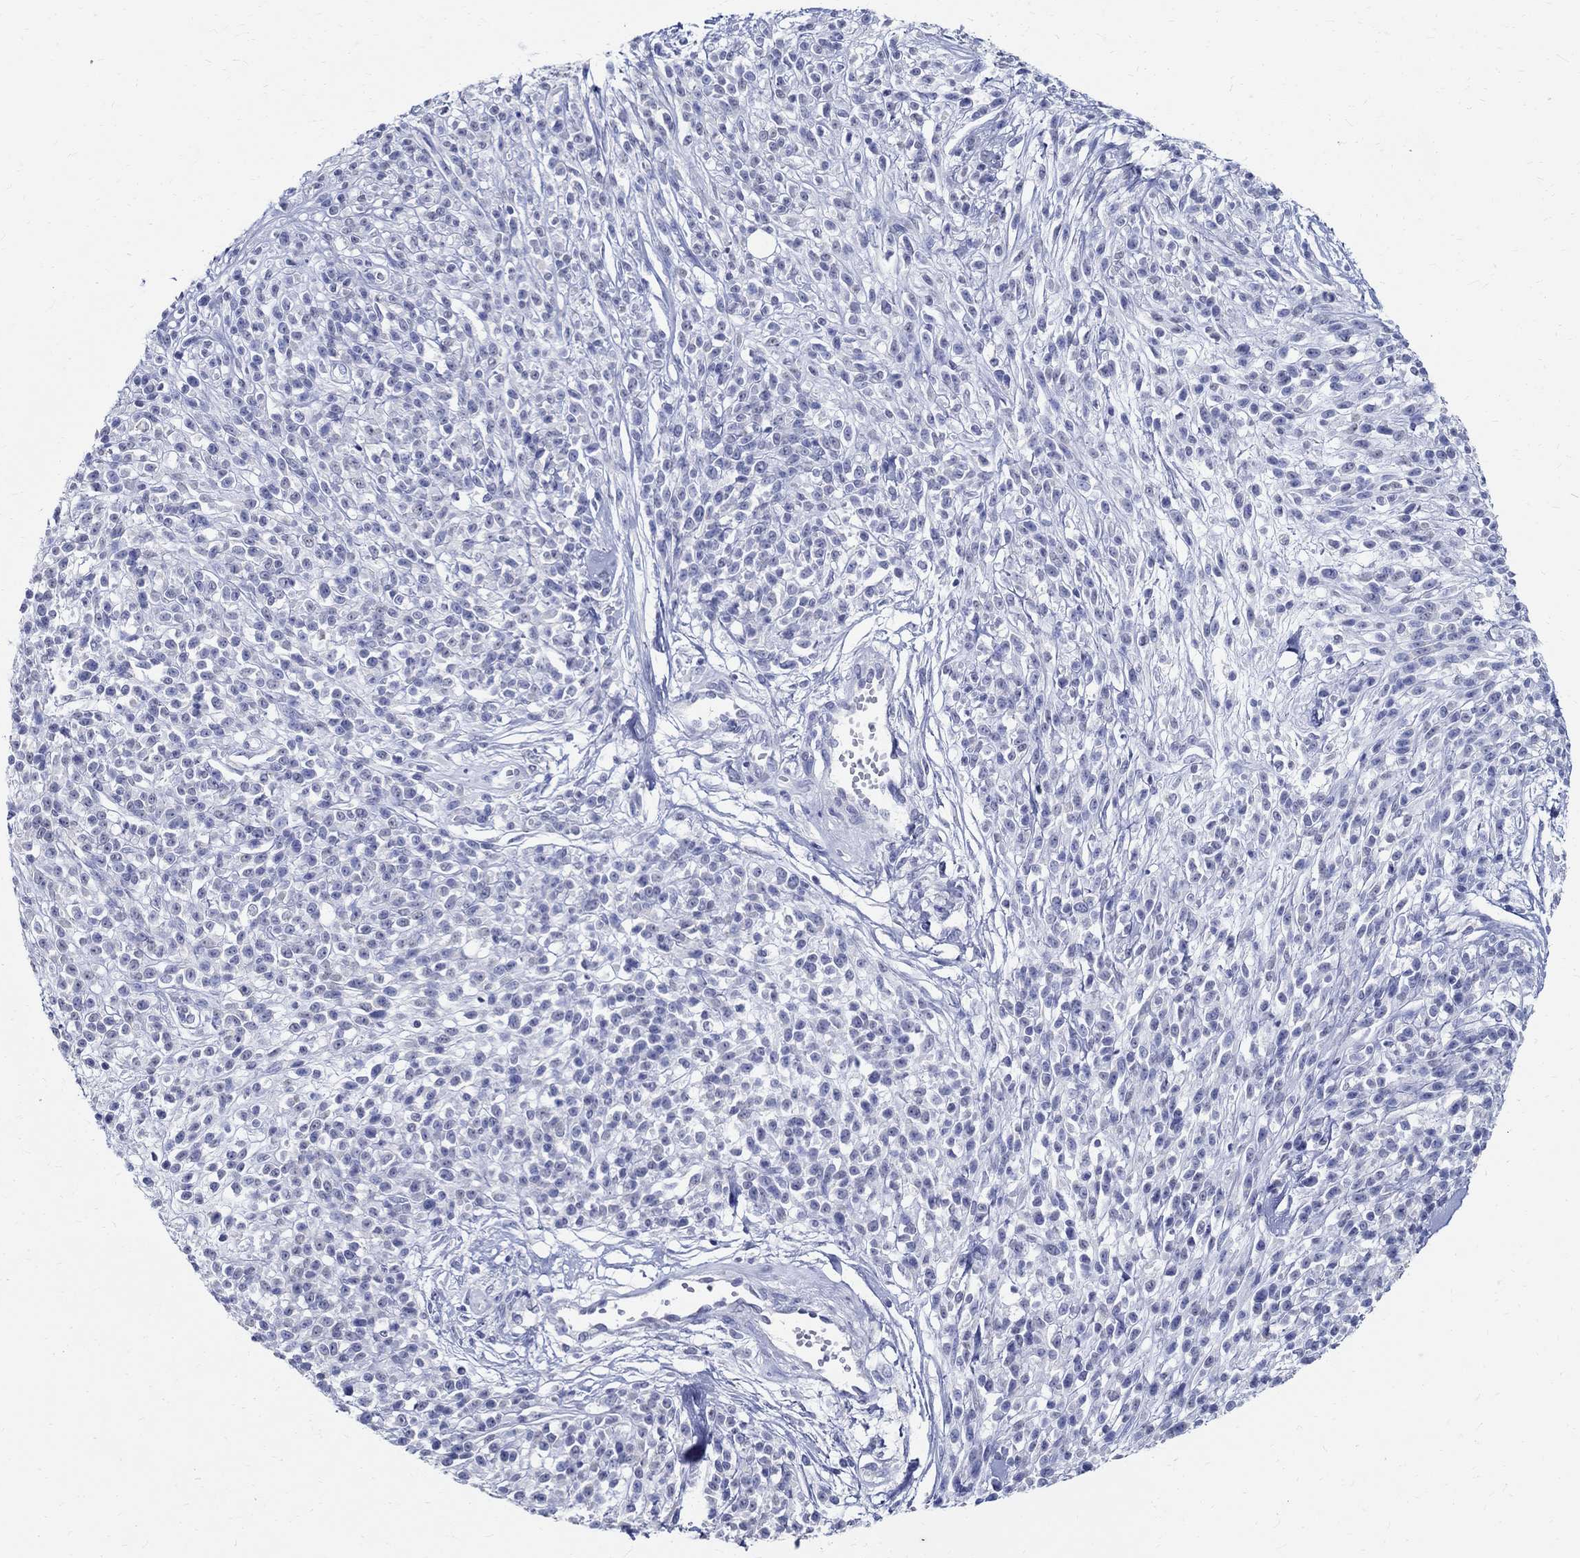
{"staining": {"intensity": "negative", "quantity": "none", "location": "none"}, "tissue": "melanoma", "cell_type": "Tumor cells", "image_type": "cancer", "snomed": [{"axis": "morphology", "description": "Malignant melanoma, NOS"}, {"axis": "topography", "description": "Skin"}, {"axis": "topography", "description": "Skin of trunk"}], "caption": "Immunohistochemistry (IHC) of malignant melanoma reveals no positivity in tumor cells.", "gene": "TSPAN16", "patient": {"sex": "male", "age": 74}}